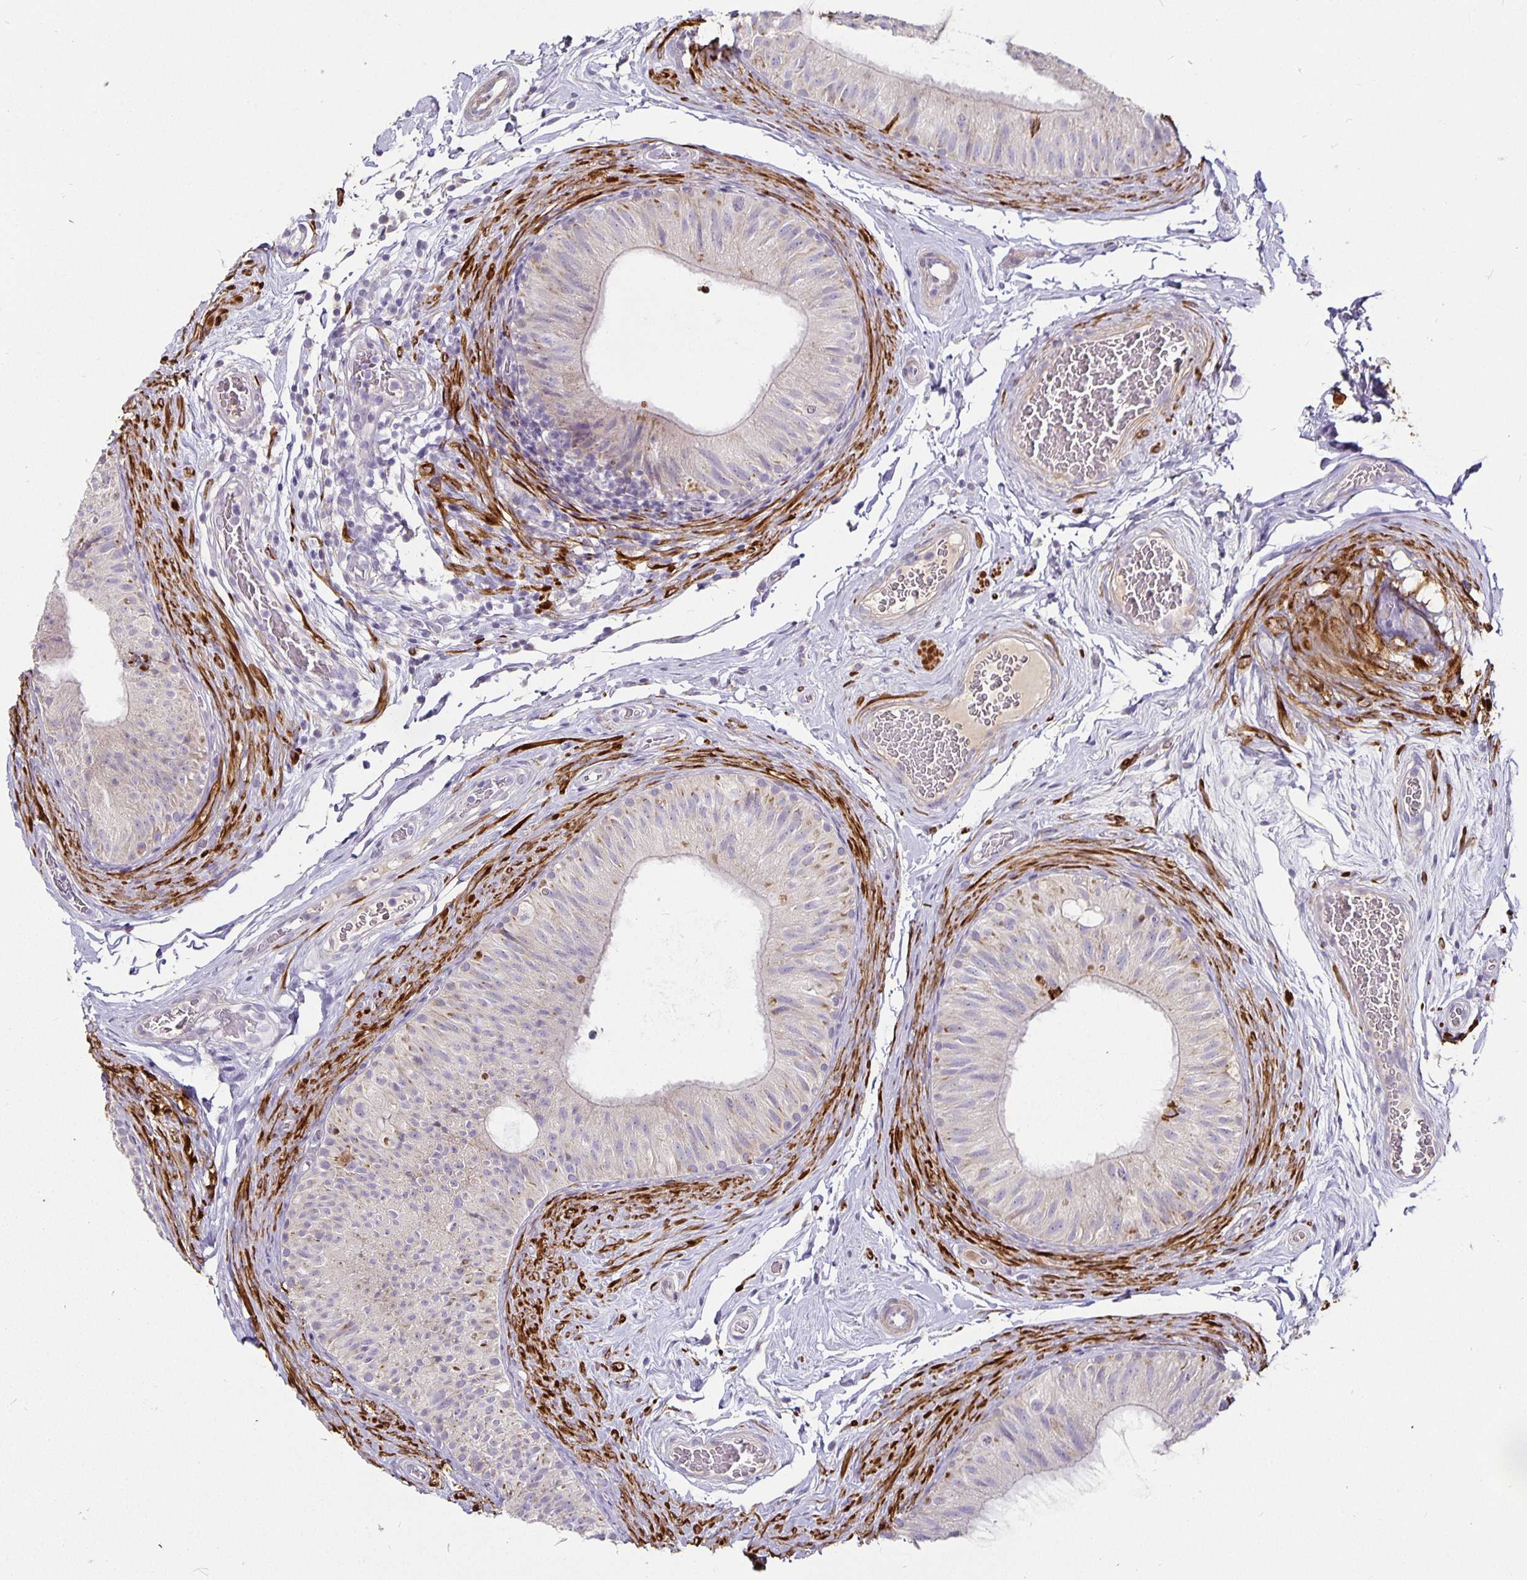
{"staining": {"intensity": "weak", "quantity": "<25%", "location": "cytoplasmic/membranous"}, "tissue": "epididymis", "cell_type": "Glandular cells", "image_type": "normal", "snomed": [{"axis": "morphology", "description": "Normal tissue, NOS"}, {"axis": "topography", "description": "Epididymis, spermatic cord, NOS"}, {"axis": "topography", "description": "Epididymis"}], "caption": "Immunohistochemical staining of normal human epididymis exhibits no significant positivity in glandular cells. (DAB (3,3'-diaminobenzidine) immunohistochemistry, high magnification).", "gene": "CA12", "patient": {"sex": "male", "age": 31}}